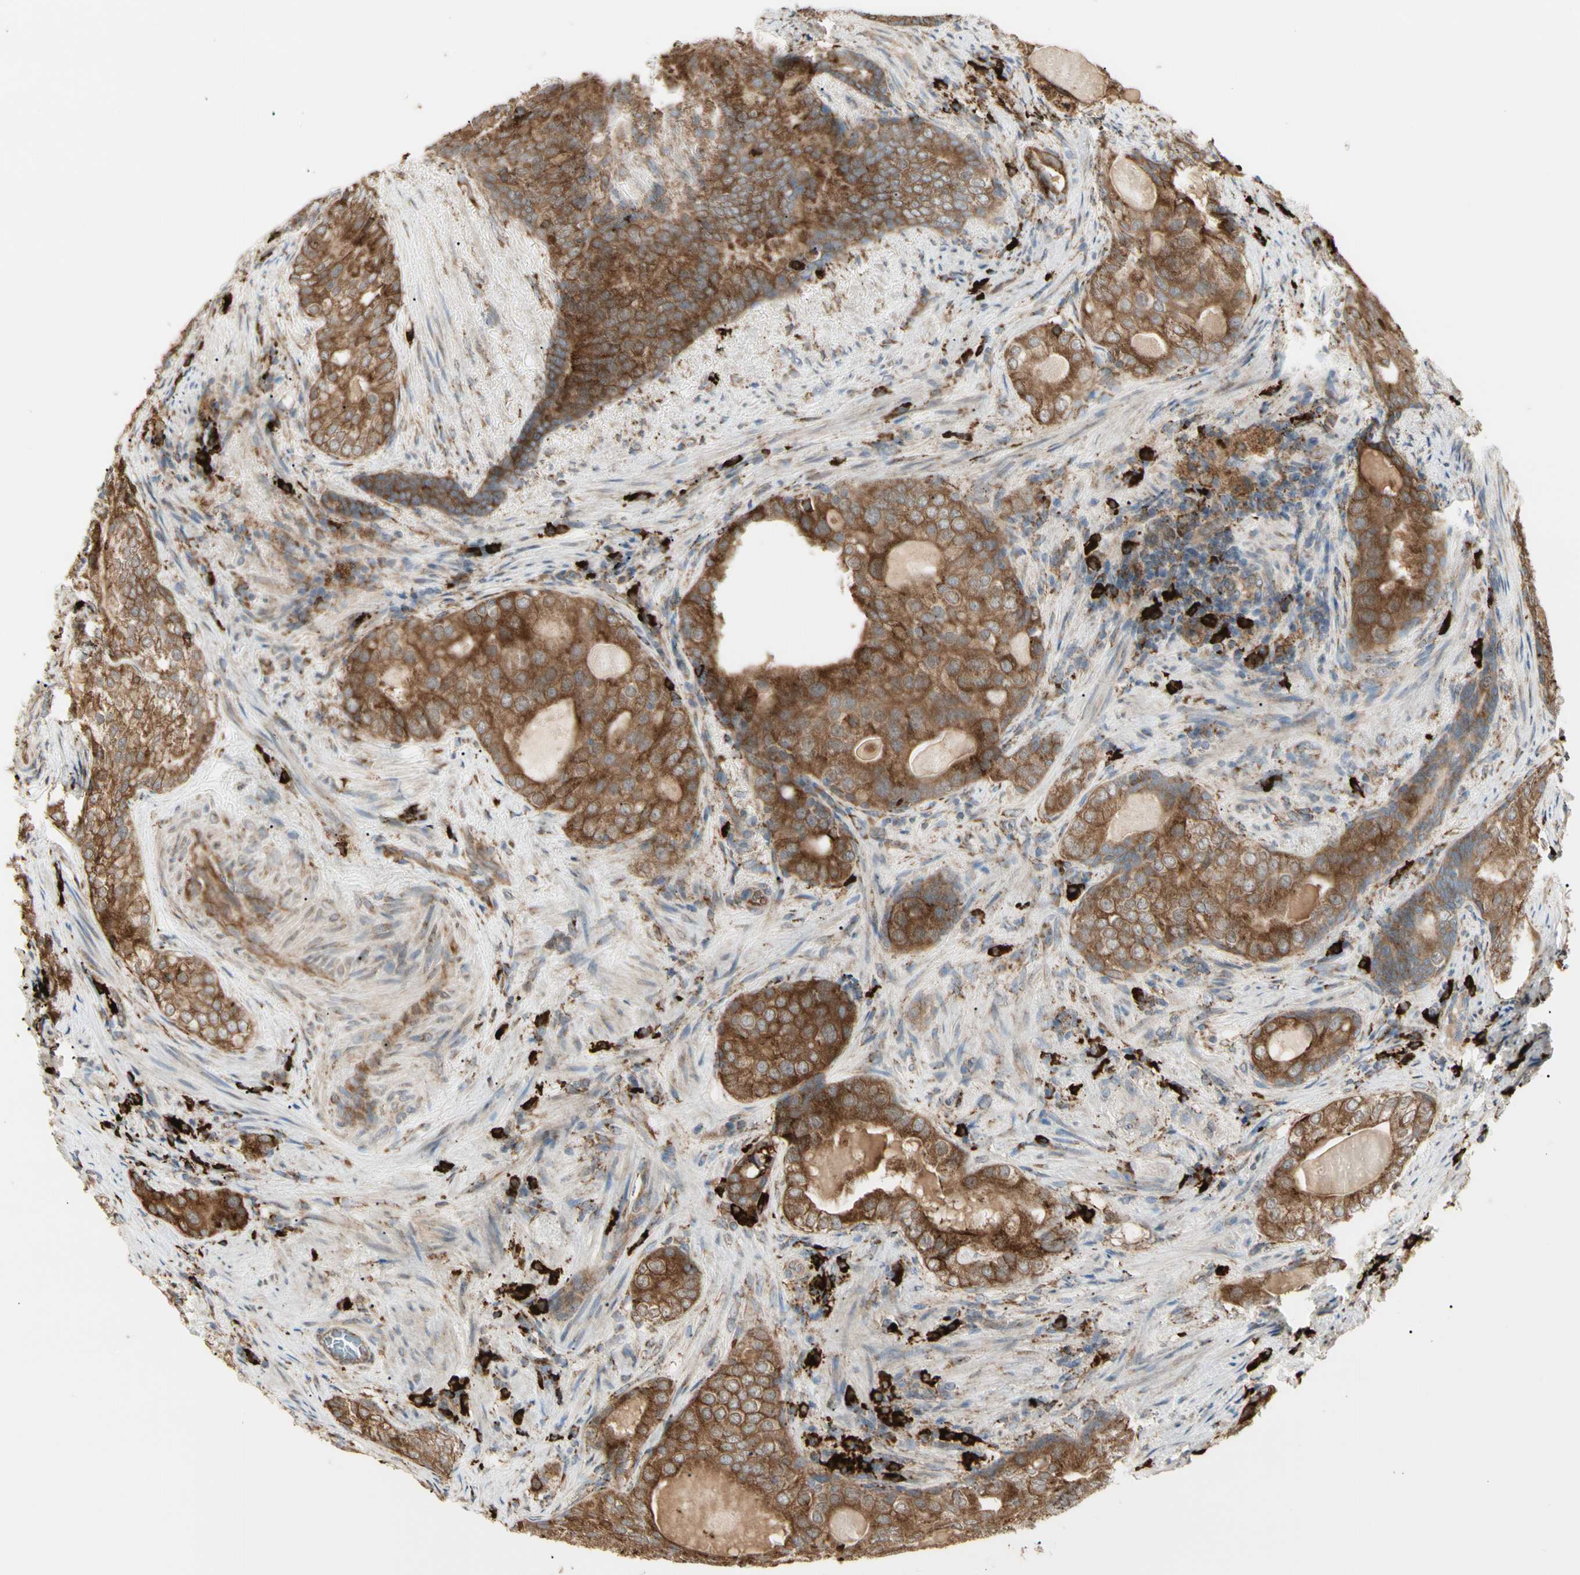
{"staining": {"intensity": "strong", "quantity": ">75%", "location": "cytoplasmic/membranous"}, "tissue": "prostate cancer", "cell_type": "Tumor cells", "image_type": "cancer", "snomed": [{"axis": "morphology", "description": "Adenocarcinoma, High grade"}, {"axis": "topography", "description": "Prostate"}], "caption": "The image reveals a brown stain indicating the presence of a protein in the cytoplasmic/membranous of tumor cells in prostate cancer.", "gene": "HSP90B1", "patient": {"sex": "male", "age": 66}}